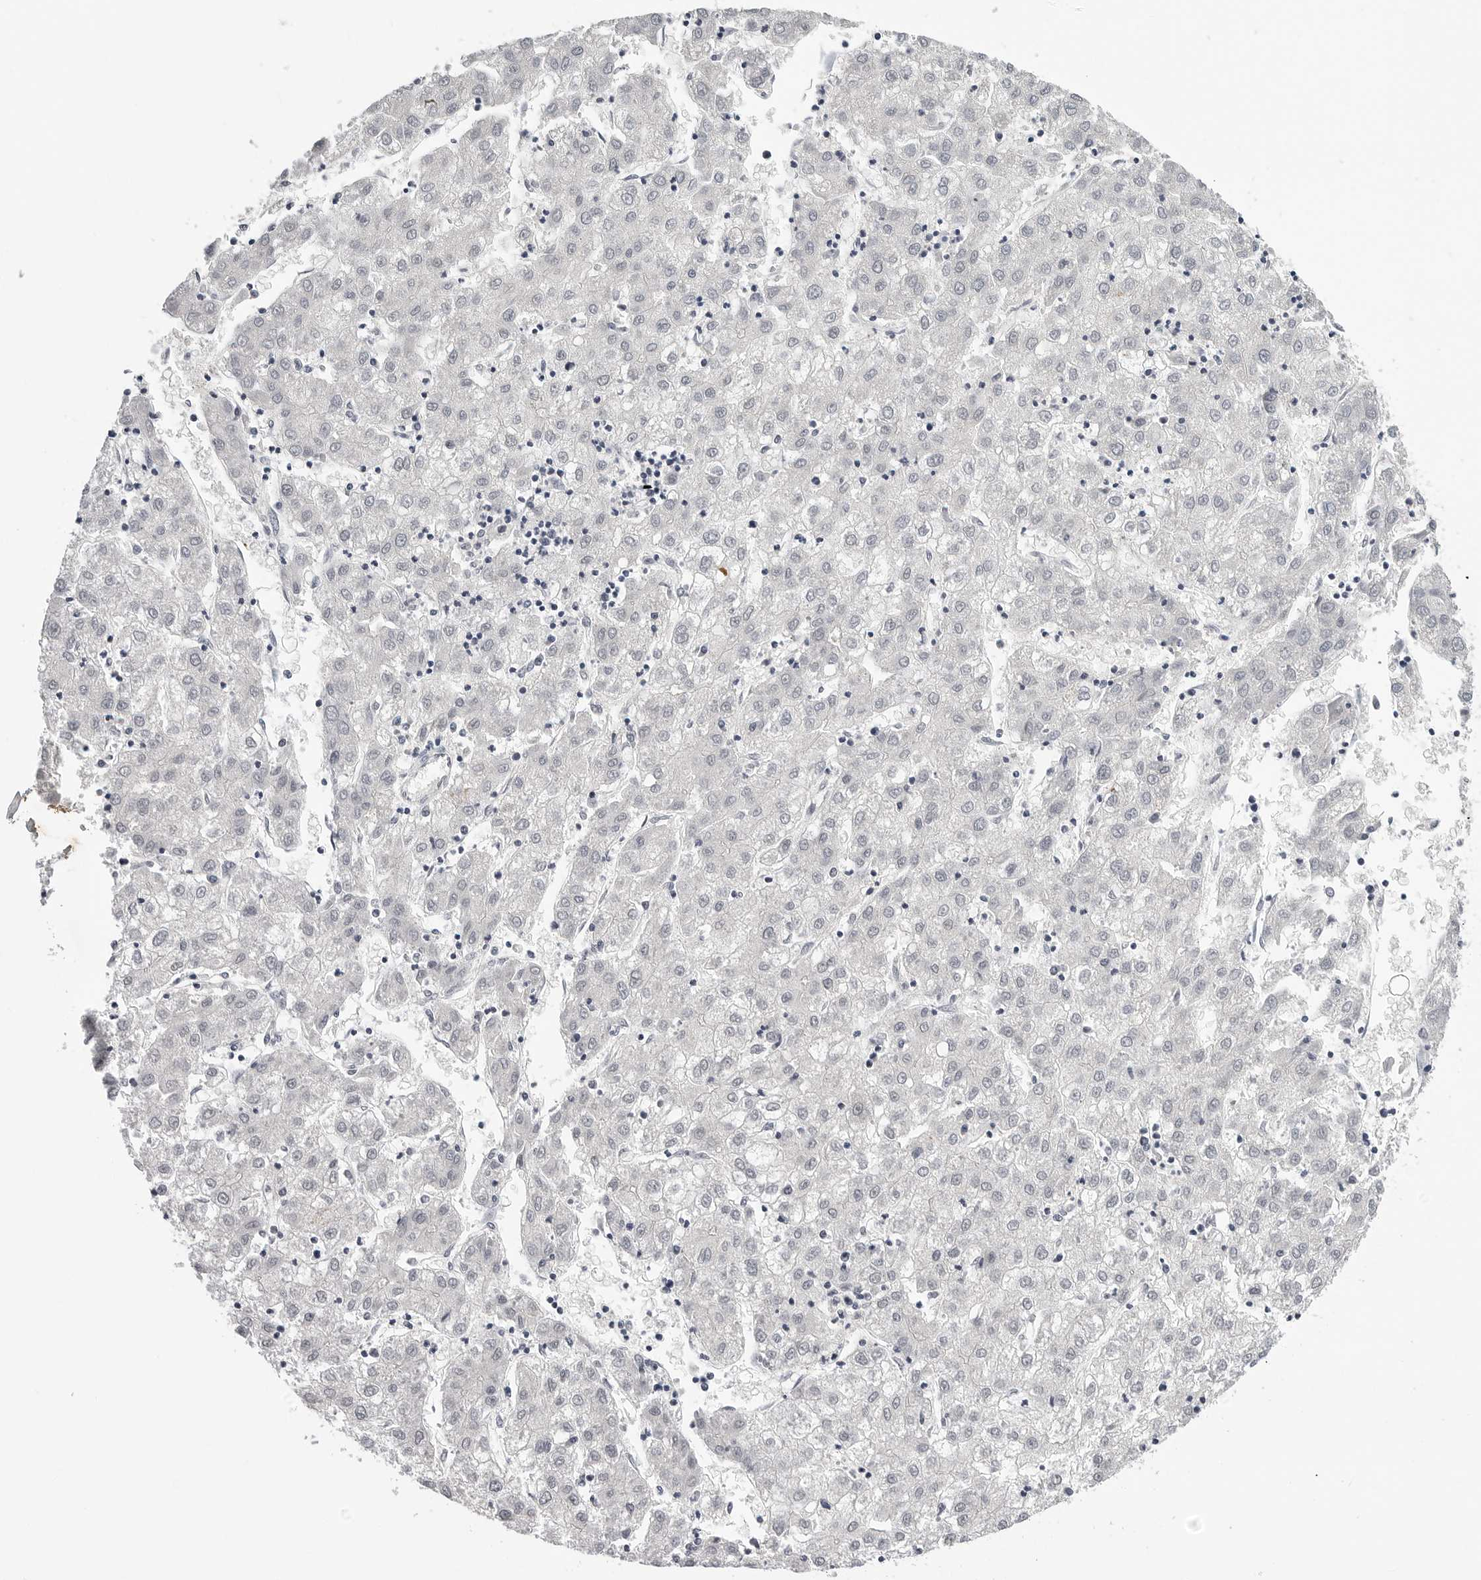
{"staining": {"intensity": "negative", "quantity": "none", "location": "none"}, "tissue": "liver cancer", "cell_type": "Tumor cells", "image_type": "cancer", "snomed": [{"axis": "morphology", "description": "Carcinoma, Hepatocellular, NOS"}, {"axis": "topography", "description": "Liver"}], "caption": "Immunohistochemical staining of human hepatocellular carcinoma (liver) shows no significant positivity in tumor cells. The staining was performed using DAB to visualize the protein expression in brown, while the nuclei were stained in blue with hematoxylin (Magnification: 20x).", "gene": "SF3B4", "patient": {"sex": "male", "age": 72}}